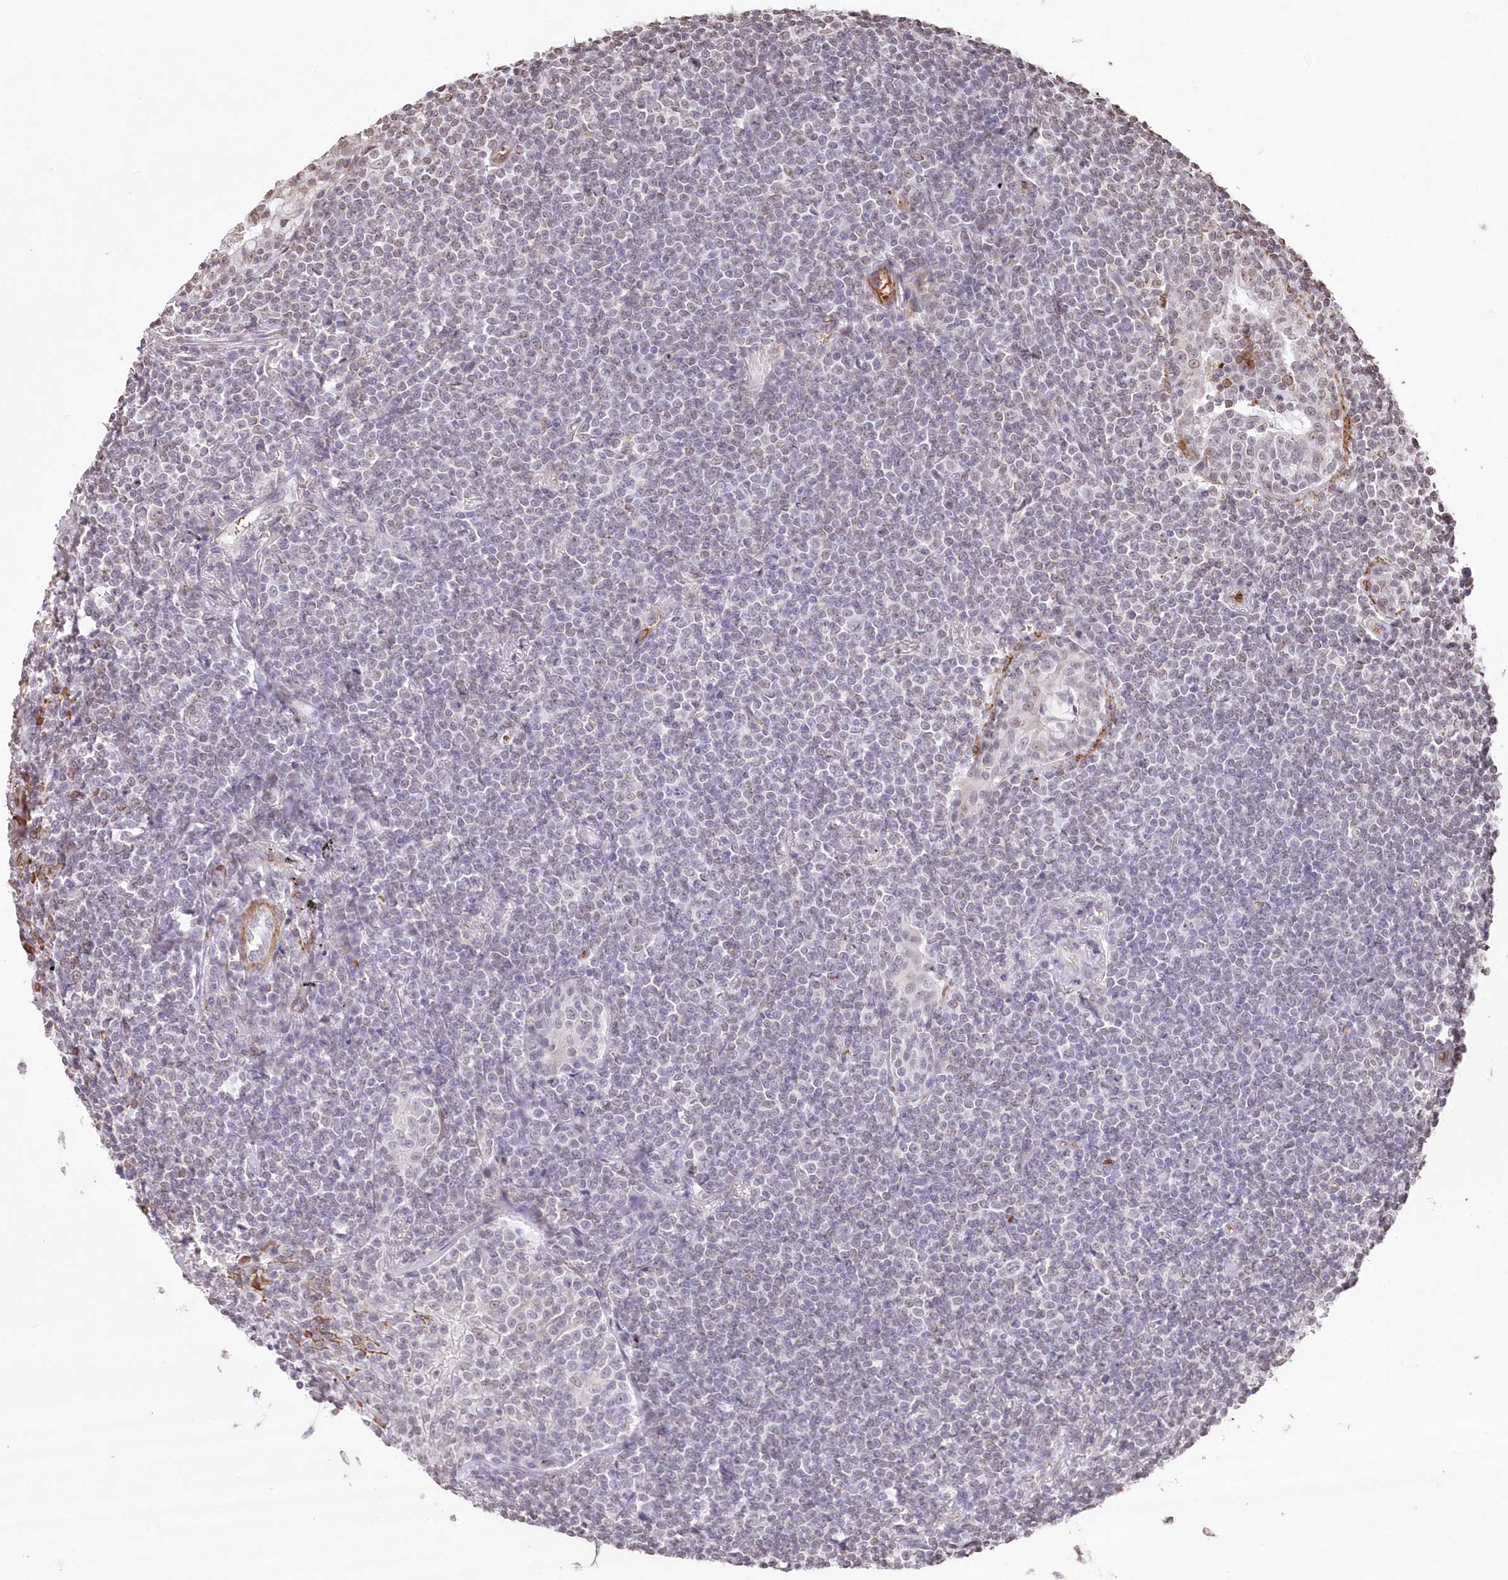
{"staining": {"intensity": "negative", "quantity": "none", "location": "none"}, "tissue": "lymphoma", "cell_type": "Tumor cells", "image_type": "cancer", "snomed": [{"axis": "morphology", "description": "Malignant lymphoma, non-Hodgkin's type, Low grade"}, {"axis": "topography", "description": "Lung"}], "caption": "The histopathology image shows no significant staining in tumor cells of low-grade malignant lymphoma, non-Hodgkin's type. (DAB immunohistochemistry (IHC) with hematoxylin counter stain).", "gene": "RBM27", "patient": {"sex": "female", "age": 71}}